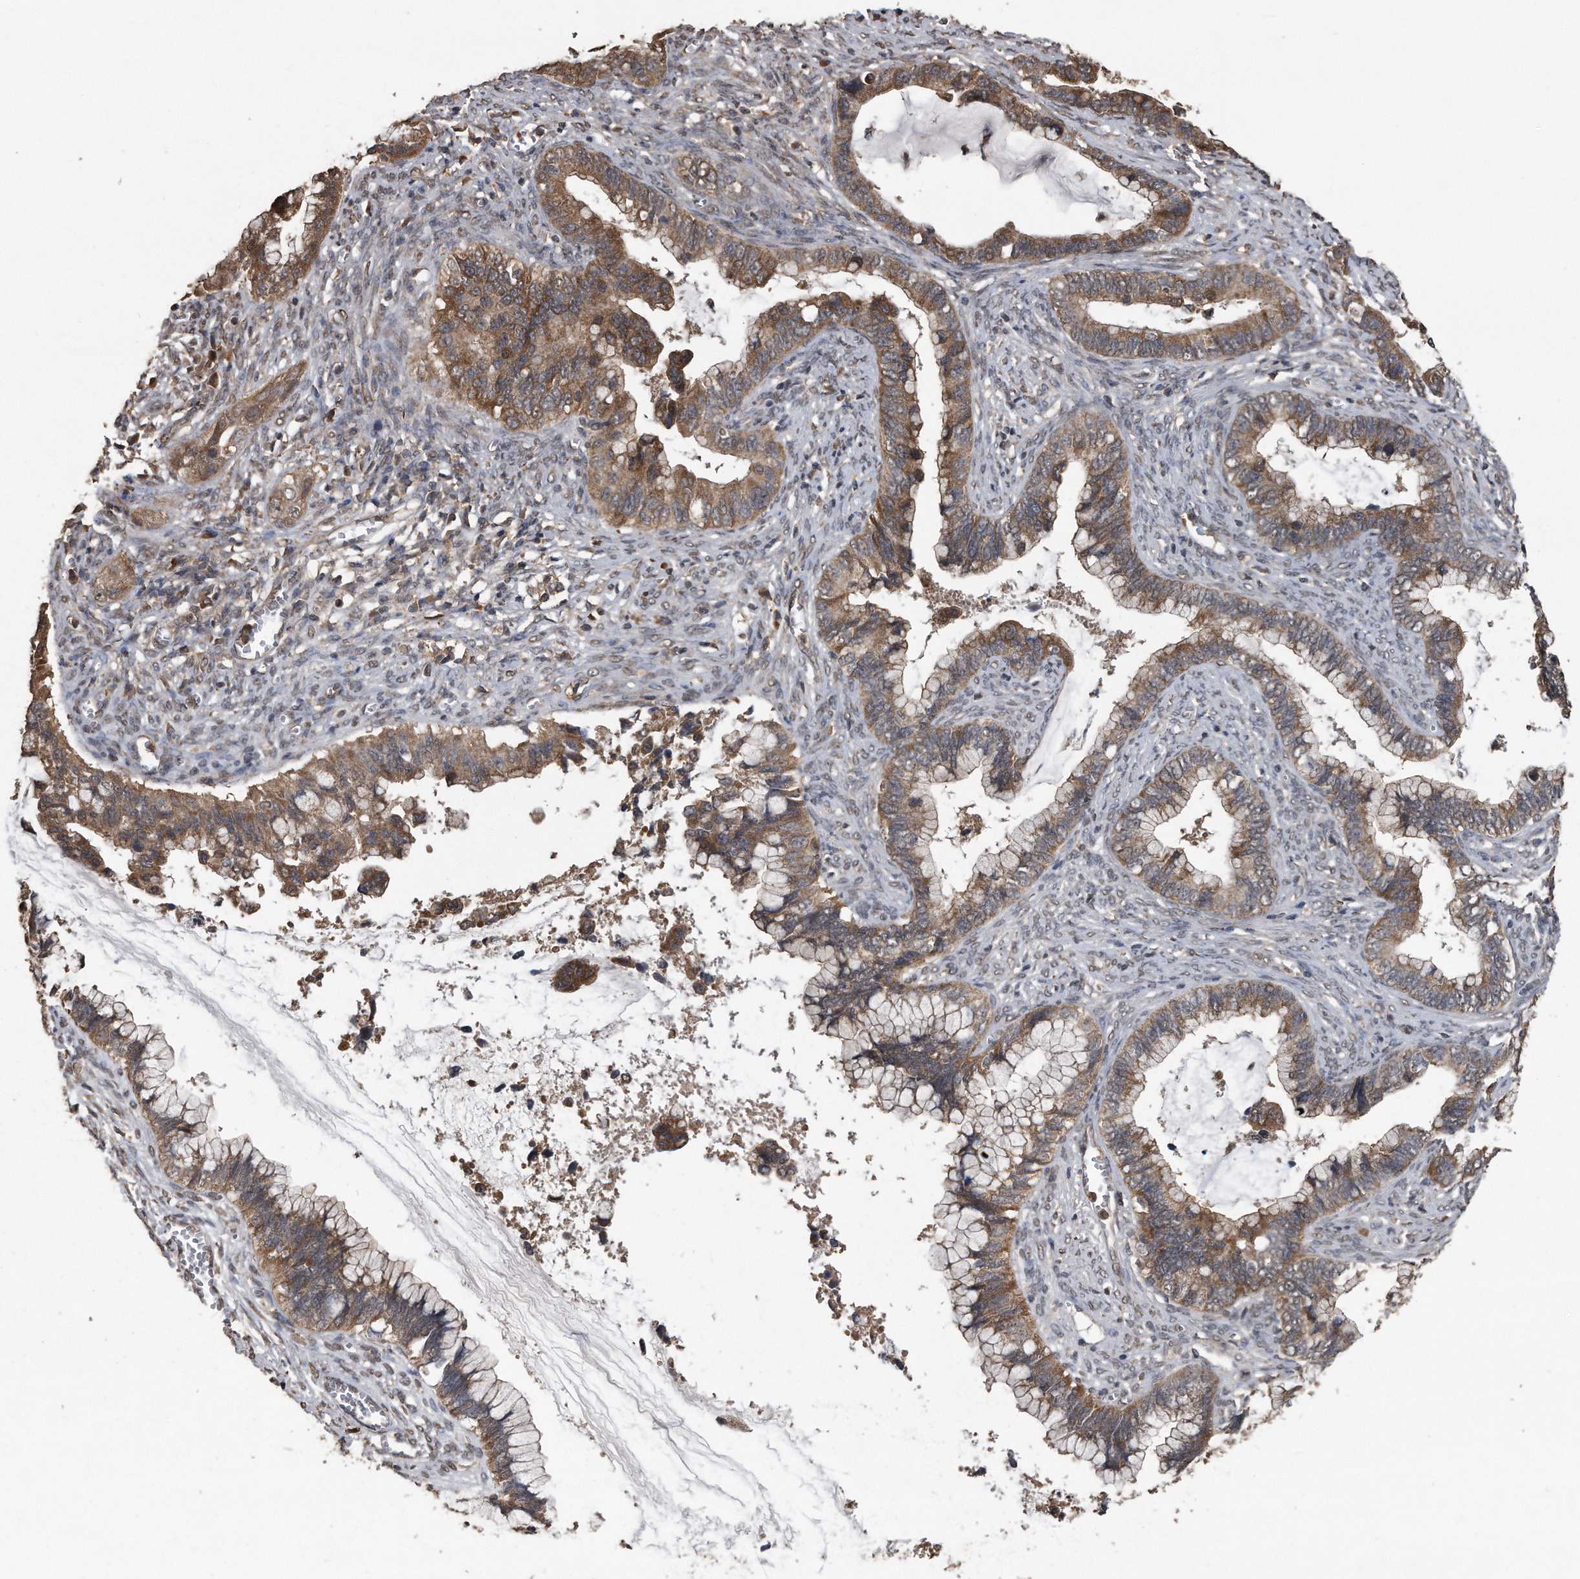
{"staining": {"intensity": "moderate", "quantity": ">75%", "location": "cytoplasmic/membranous"}, "tissue": "cervical cancer", "cell_type": "Tumor cells", "image_type": "cancer", "snomed": [{"axis": "morphology", "description": "Adenocarcinoma, NOS"}, {"axis": "topography", "description": "Cervix"}], "caption": "Human adenocarcinoma (cervical) stained for a protein (brown) shows moderate cytoplasmic/membranous positive expression in approximately >75% of tumor cells.", "gene": "CRYZL1", "patient": {"sex": "female", "age": 44}}